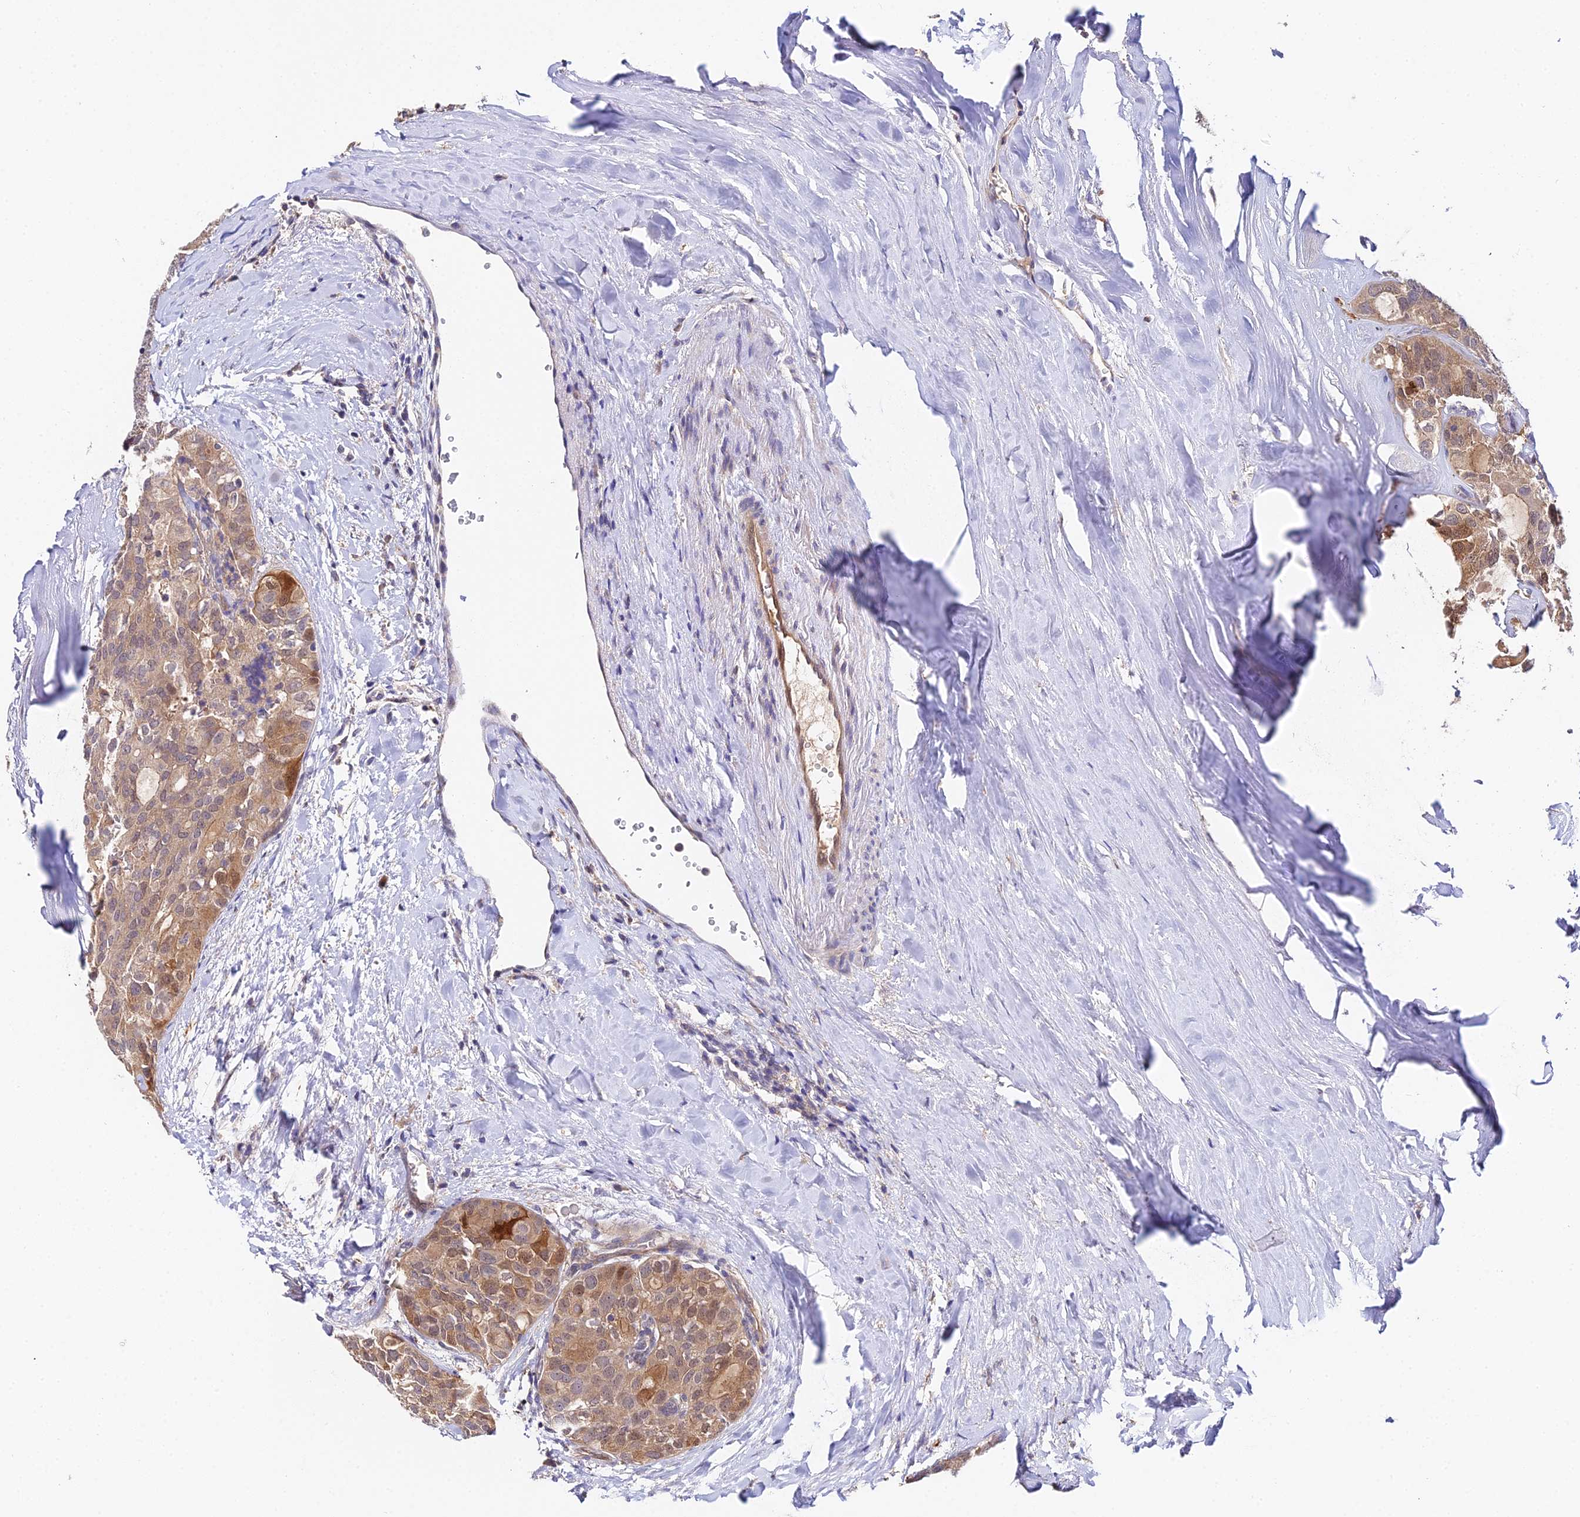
{"staining": {"intensity": "moderate", "quantity": ">75%", "location": "cytoplasmic/membranous,nuclear"}, "tissue": "thyroid cancer", "cell_type": "Tumor cells", "image_type": "cancer", "snomed": [{"axis": "morphology", "description": "Follicular adenoma carcinoma, NOS"}, {"axis": "topography", "description": "Thyroid gland"}], "caption": "IHC (DAB) staining of thyroid cancer demonstrates moderate cytoplasmic/membranous and nuclear protein expression in approximately >75% of tumor cells.", "gene": "ZBED8", "patient": {"sex": "male", "age": 75}}